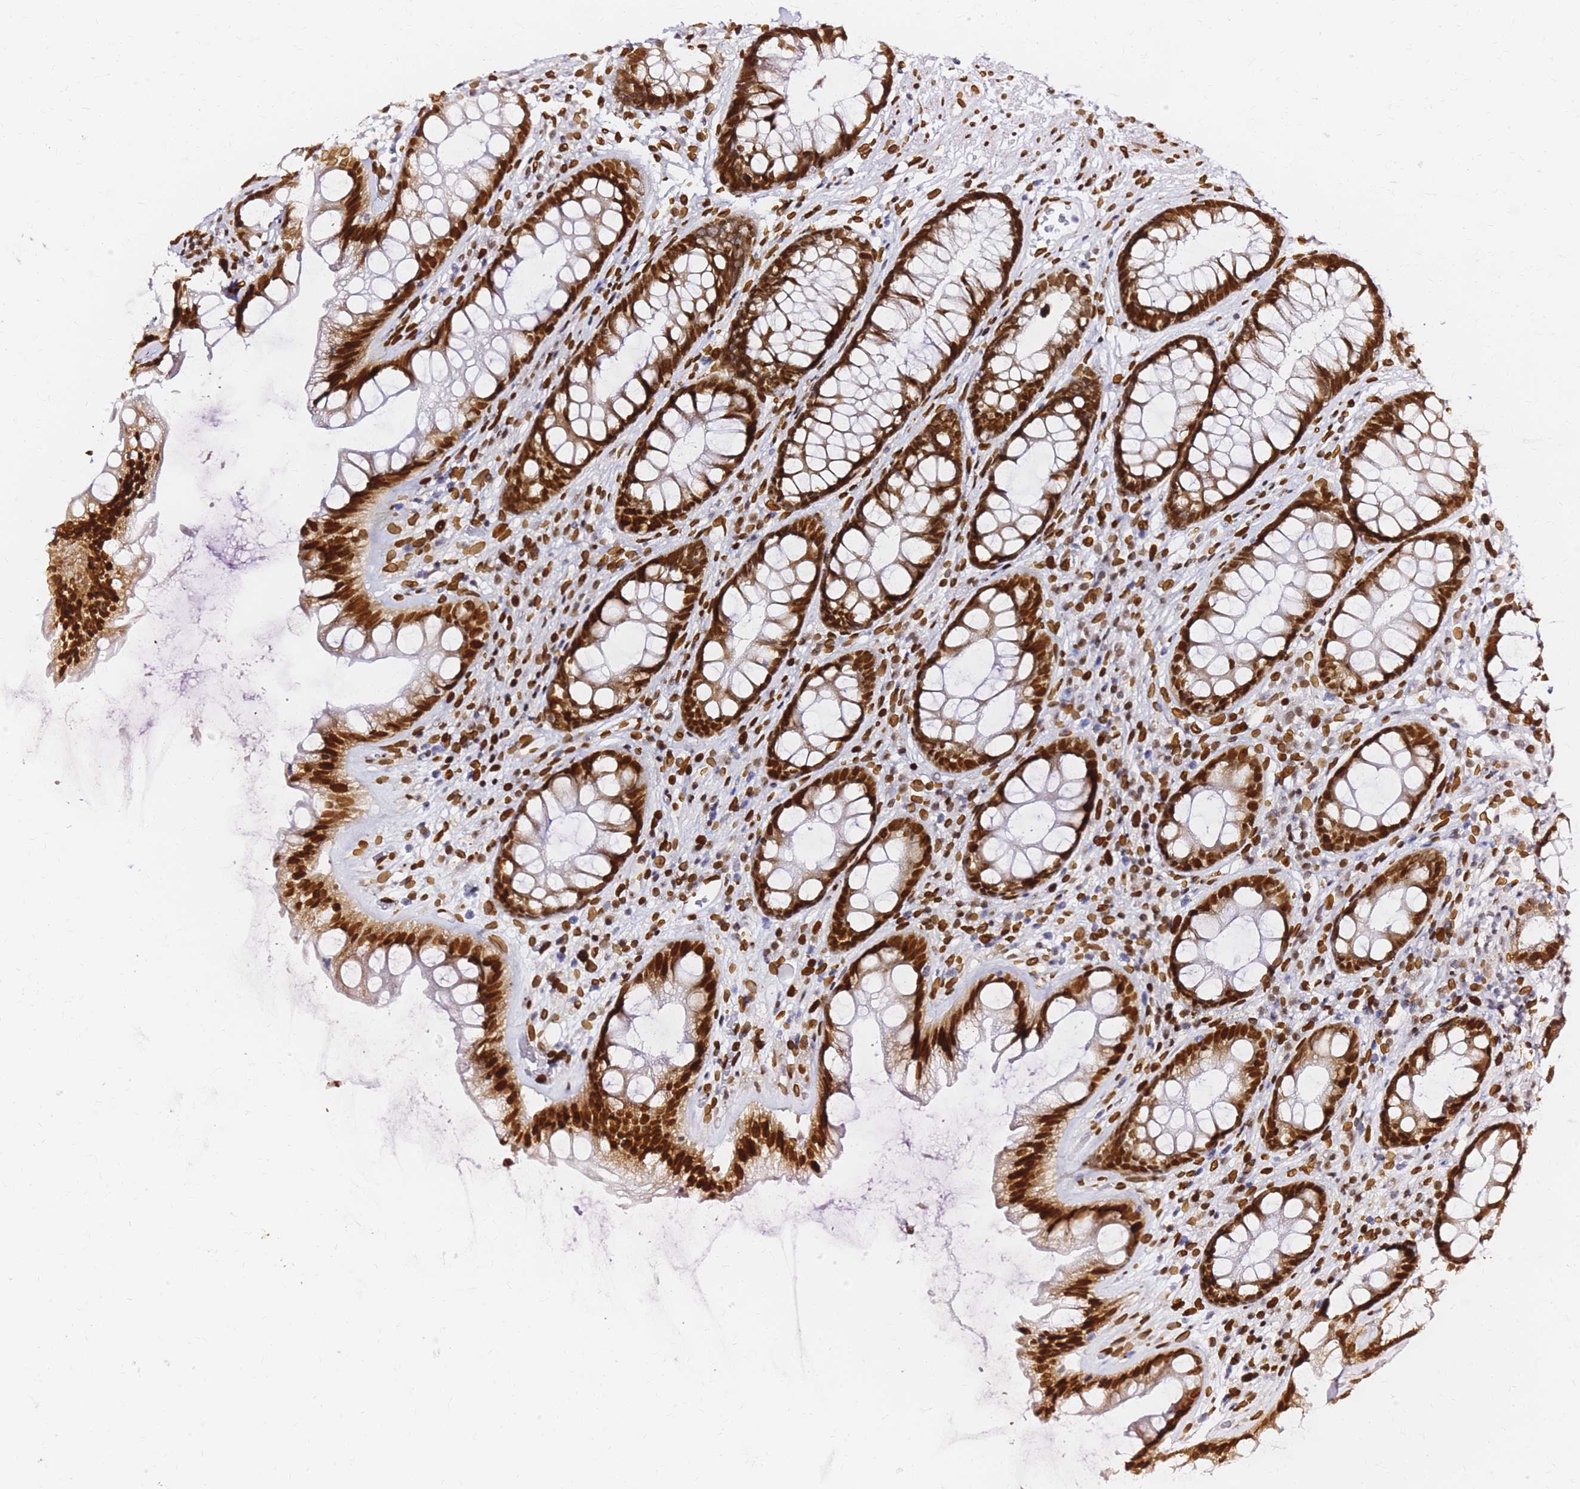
{"staining": {"intensity": "strong", "quantity": ">75%", "location": "nuclear"}, "tissue": "rectum", "cell_type": "Glandular cells", "image_type": "normal", "snomed": [{"axis": "morphology", "description": "Normal tissue, NOS"}, {"axis": "topography", "description": "Rectum"}], "caption": "Approximately >75% of glandular cells in unremarkable human rectum exhibit strong nuclear protein expression as visualized by brown immunohistochemical staining.", "gene": "C6orf141", "patient": {"sex": "male", "age": 74}}